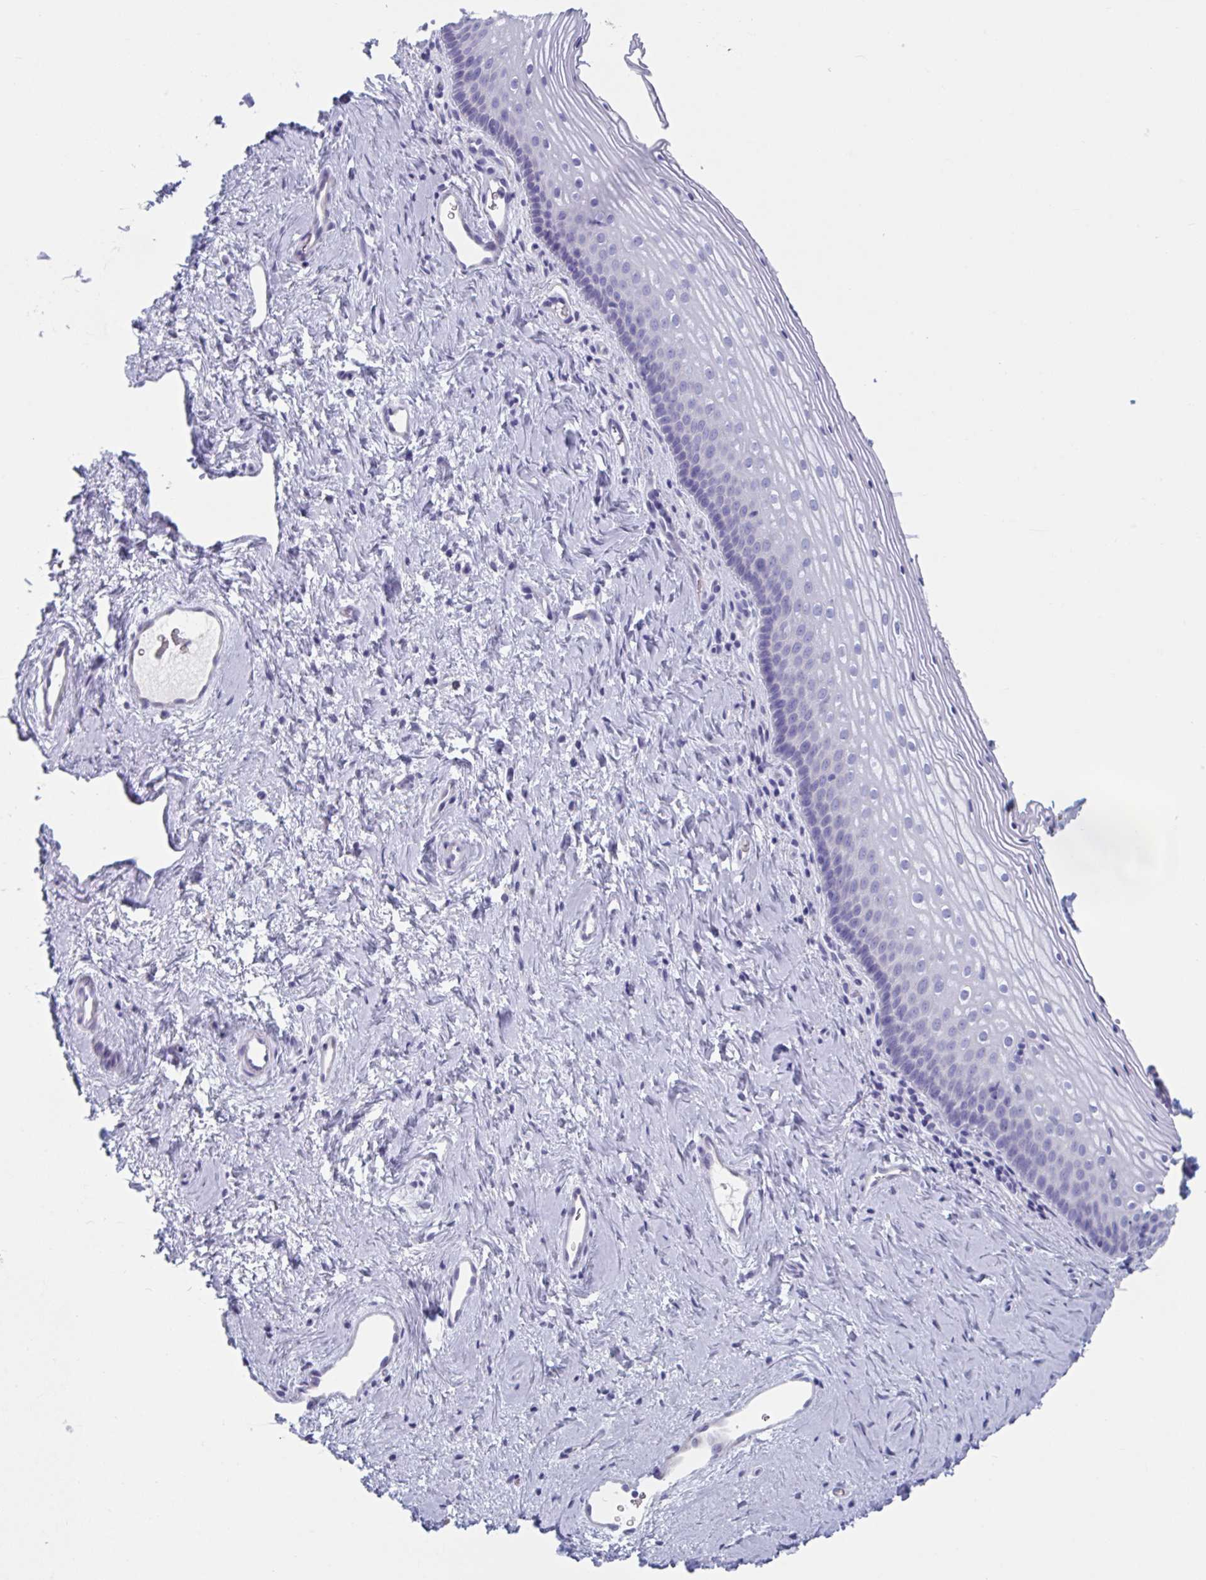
{"staining": {"intensity": "negative", "quantity": "none", "location": "none"}, "tissue": "vagina", "cell_type": "Squamous epithelial cells", "image_type": "normal", "snomed": [{"axis": "morphology", "description": "Normal tissue, NOS"}, {"axis": "morphology", "description": "Squamous cell carcinoma, NOS"}, {"axis": "topography", "description": "Vagina"}, {"axis": "topography", "description": "Cervix"}], "caption": "Immunohistochemistry of benign human vagina shows no positivity in squamous epithelial cells.", "gene": "HSD11B2", "patient": {"sex": "female", "age": 45}}